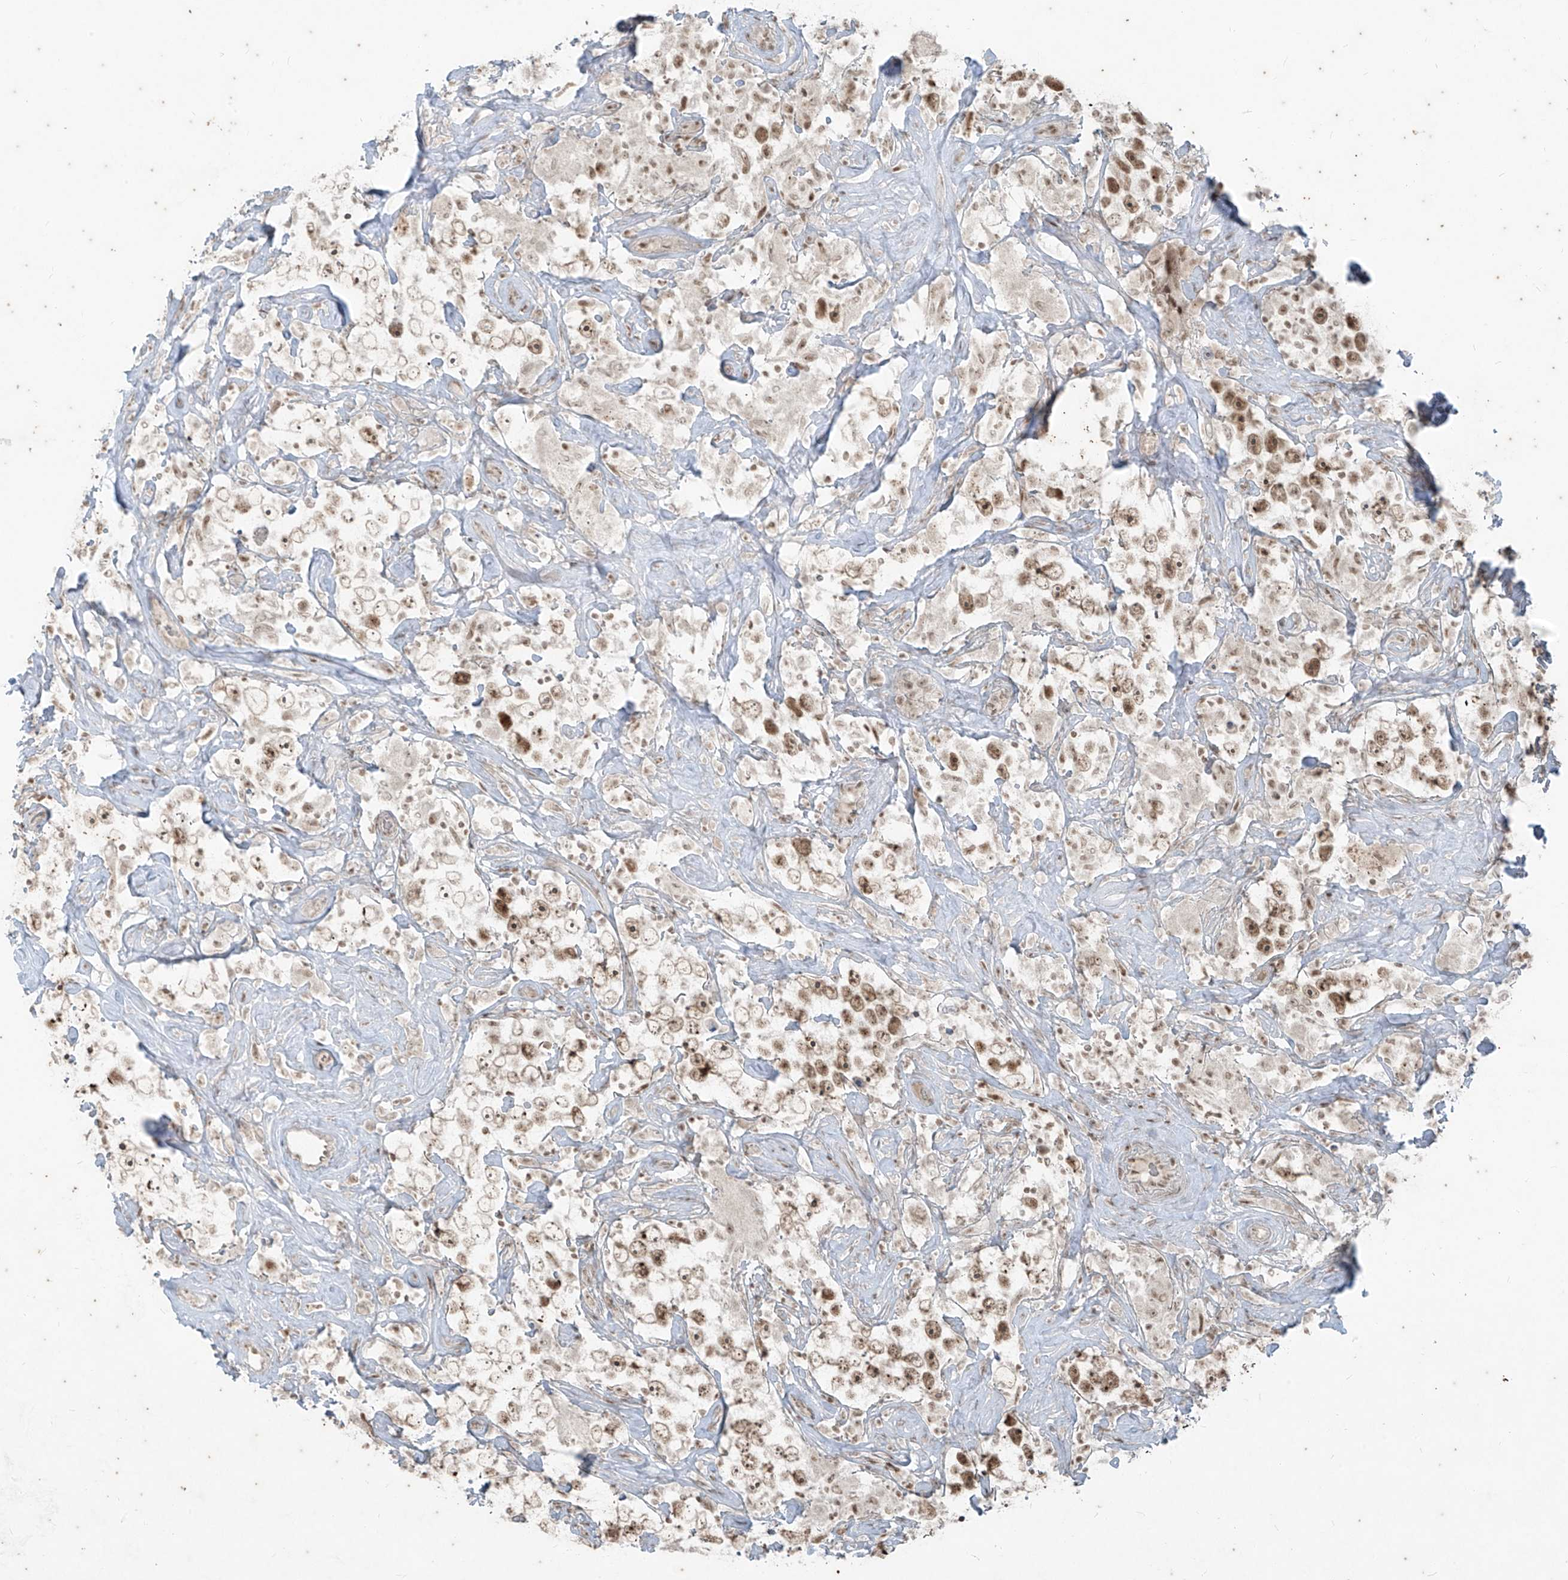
{"staining": {"intensity": "moderate", "quantity": ">75%", "location": "nuclear"}, "tissue": "testis cancer", "cell_type": "Tumor cells", "image_type": "cancer", "snomed": [{"axis": "morphology", "description": "Seminoma, NOS"}, {"axis": "topography", "description": "Testis"}], "caption": "High-power microscopy captured an immunohistochemistry (IHC) photomicrograph of testis cancer, revealing moderate nuclear staining in about >75% of tumor cells.", "gene": "ZNF354B", "patient": {"sex": "male", "age": 49}}